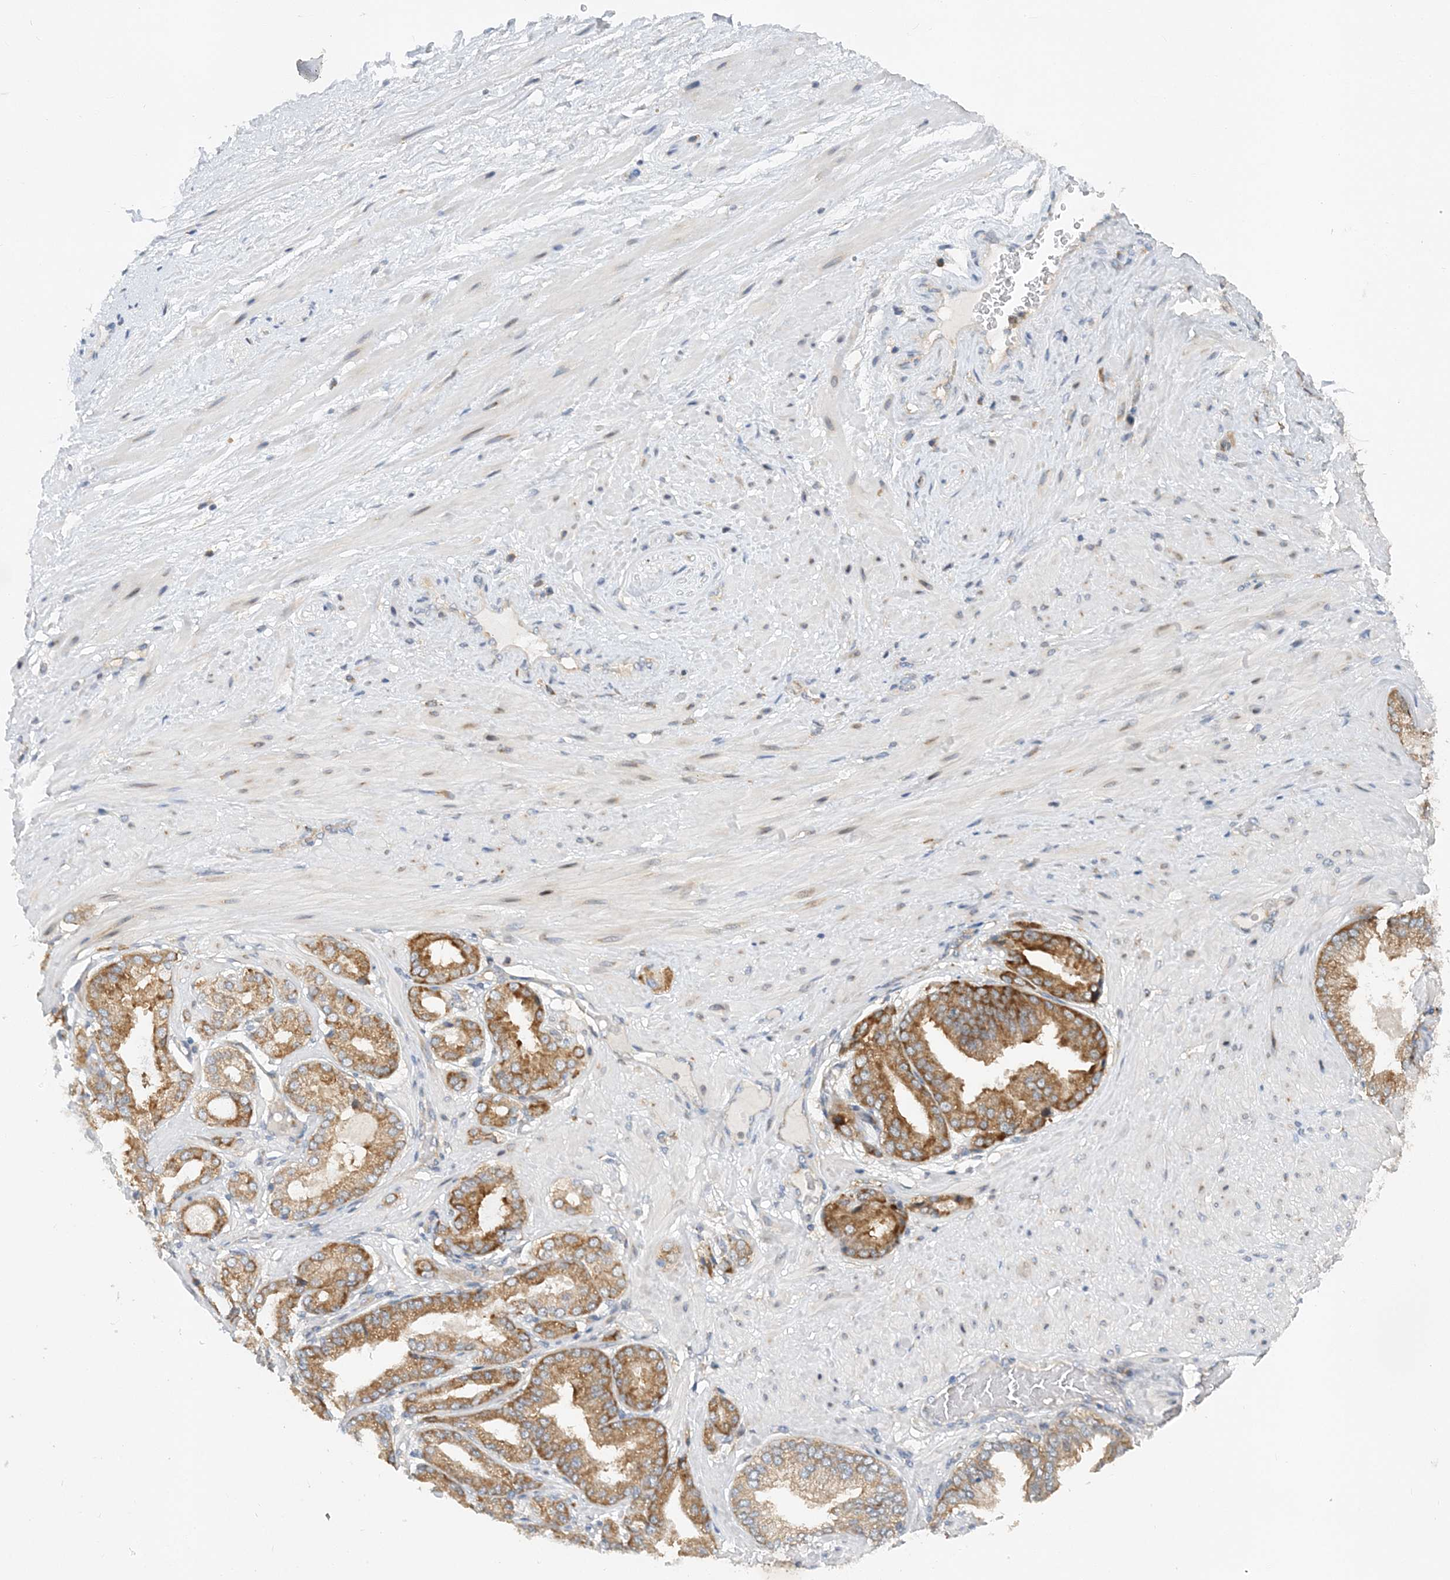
{"staining": {"intensity": "negative", "quantity": "none", "location": "none"}, "tissue": "adipose tissue", "cell_type": "Adipocytes", "image_type": "normal", "snomed": [{"axis": "morphology", "description": "Normal tissue, NOS"}, {"axis": "morphology", "description": "Adenocarcinoma, Low grade"}, {"axis": "topography", "description": "Prostate"}, {"axis": "topography", "description": "Peripheral nerve tissue"}], "caption": "Immunohistochemical staining of normal adipose tissue shows no significant positivity in adipocytes. (Immunohistochemistry (ihc), brightfield microscopy, high magnification).", "gene": "LARP4B", "patient": {"sex": "male", "age": 63}}